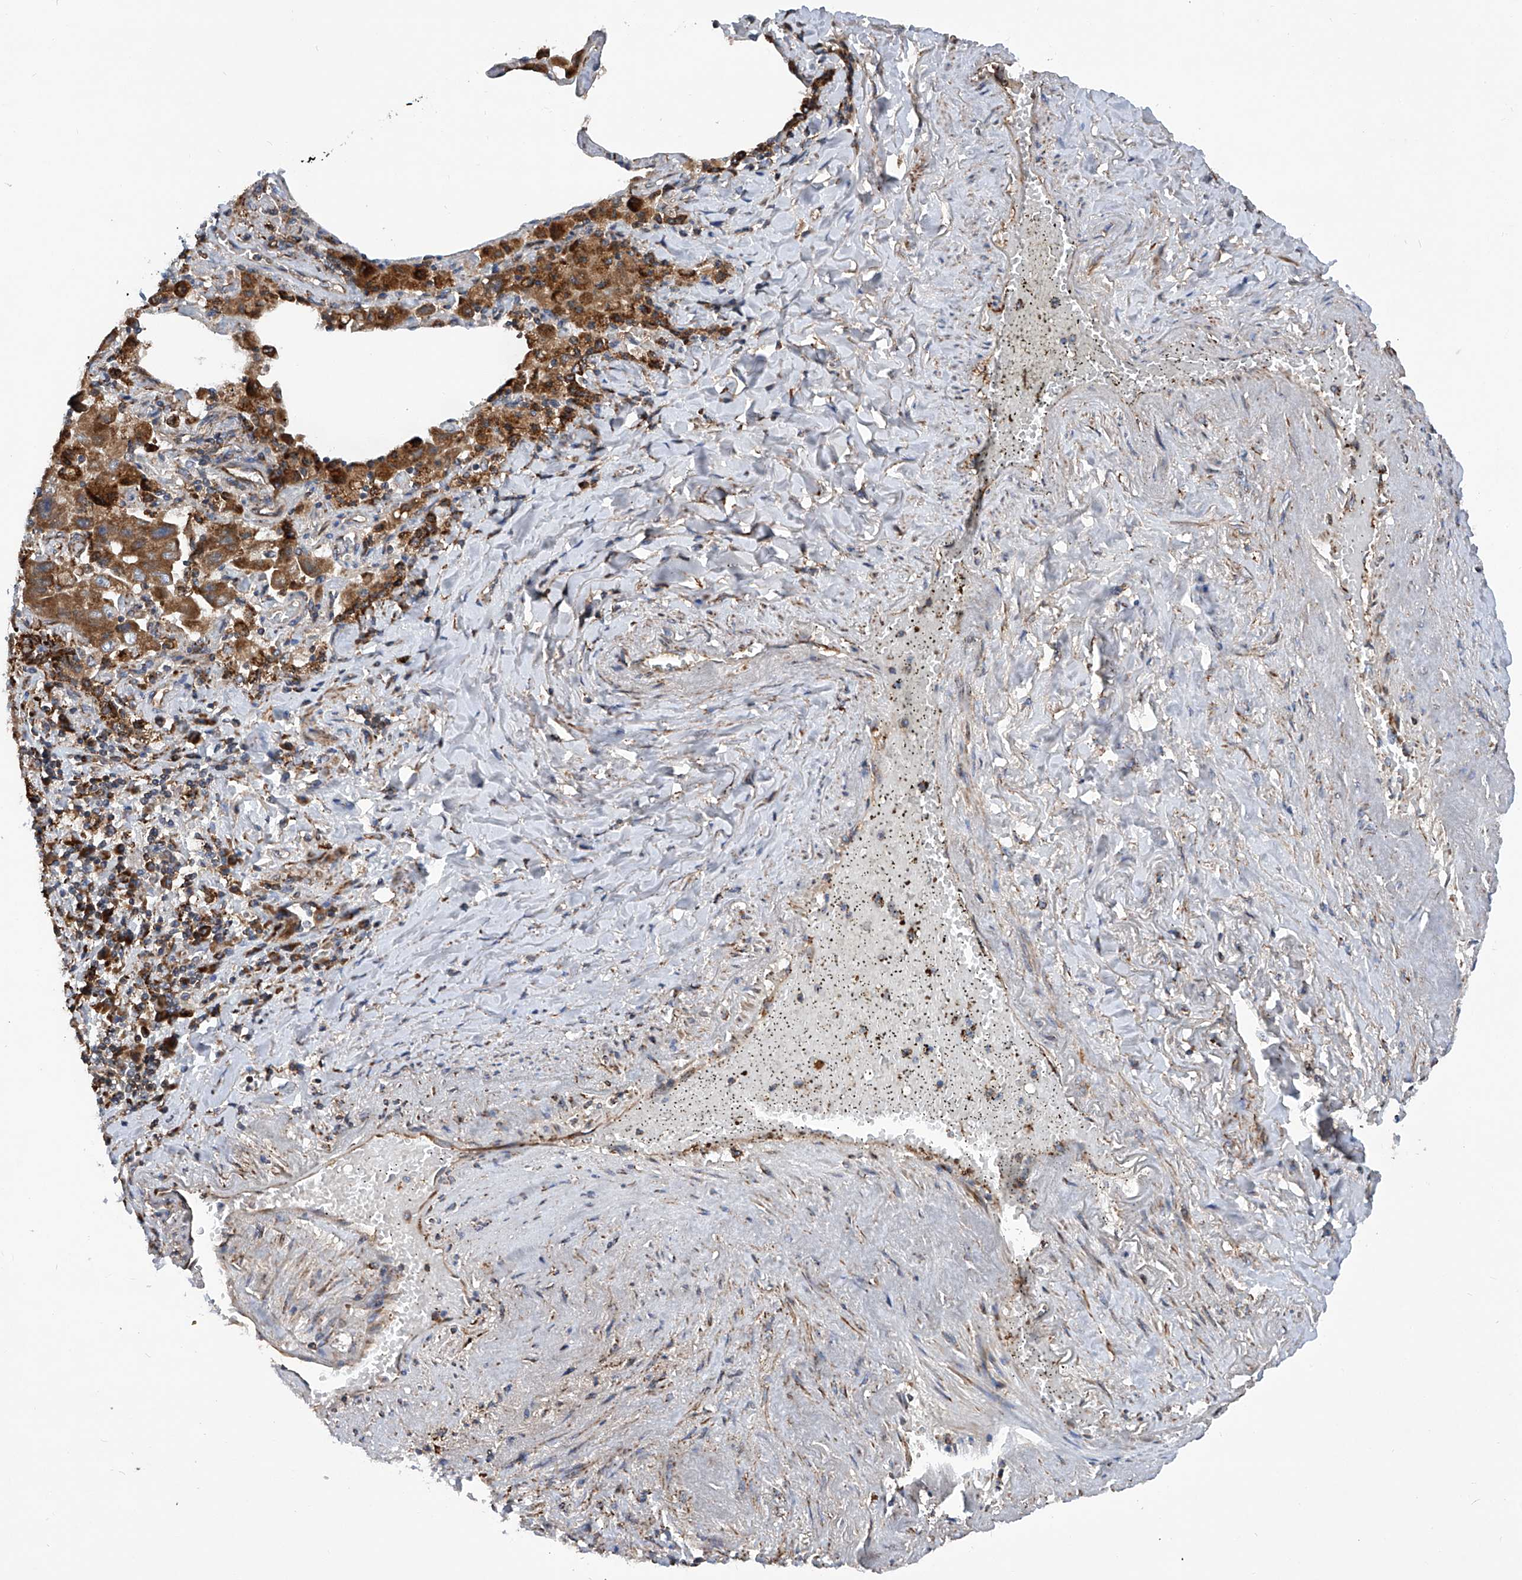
{"staining": {"intensity": "moderate", "quantity": ">75%", "location": "cytoplasmic/membranous"}, "tissue": "lung cancer", "cell_type": "Tumor cells", "image_type": "cancer", "snomed": [{"axis": "morphology", "description": "Adenocarcinoma, NOS"}, {"axis": "topography", "description": "Lung"}], "caption": "IHC (DAB (3,3'-diaminobenzidine)) staining of human adenocarcinoma (lung) demonstrates moderate cytoplasmic/membranous protein staining in approximately >75% of tumor cells.", "gene": "ASCC3", "patient": {"sex": "female", "age": 51}}